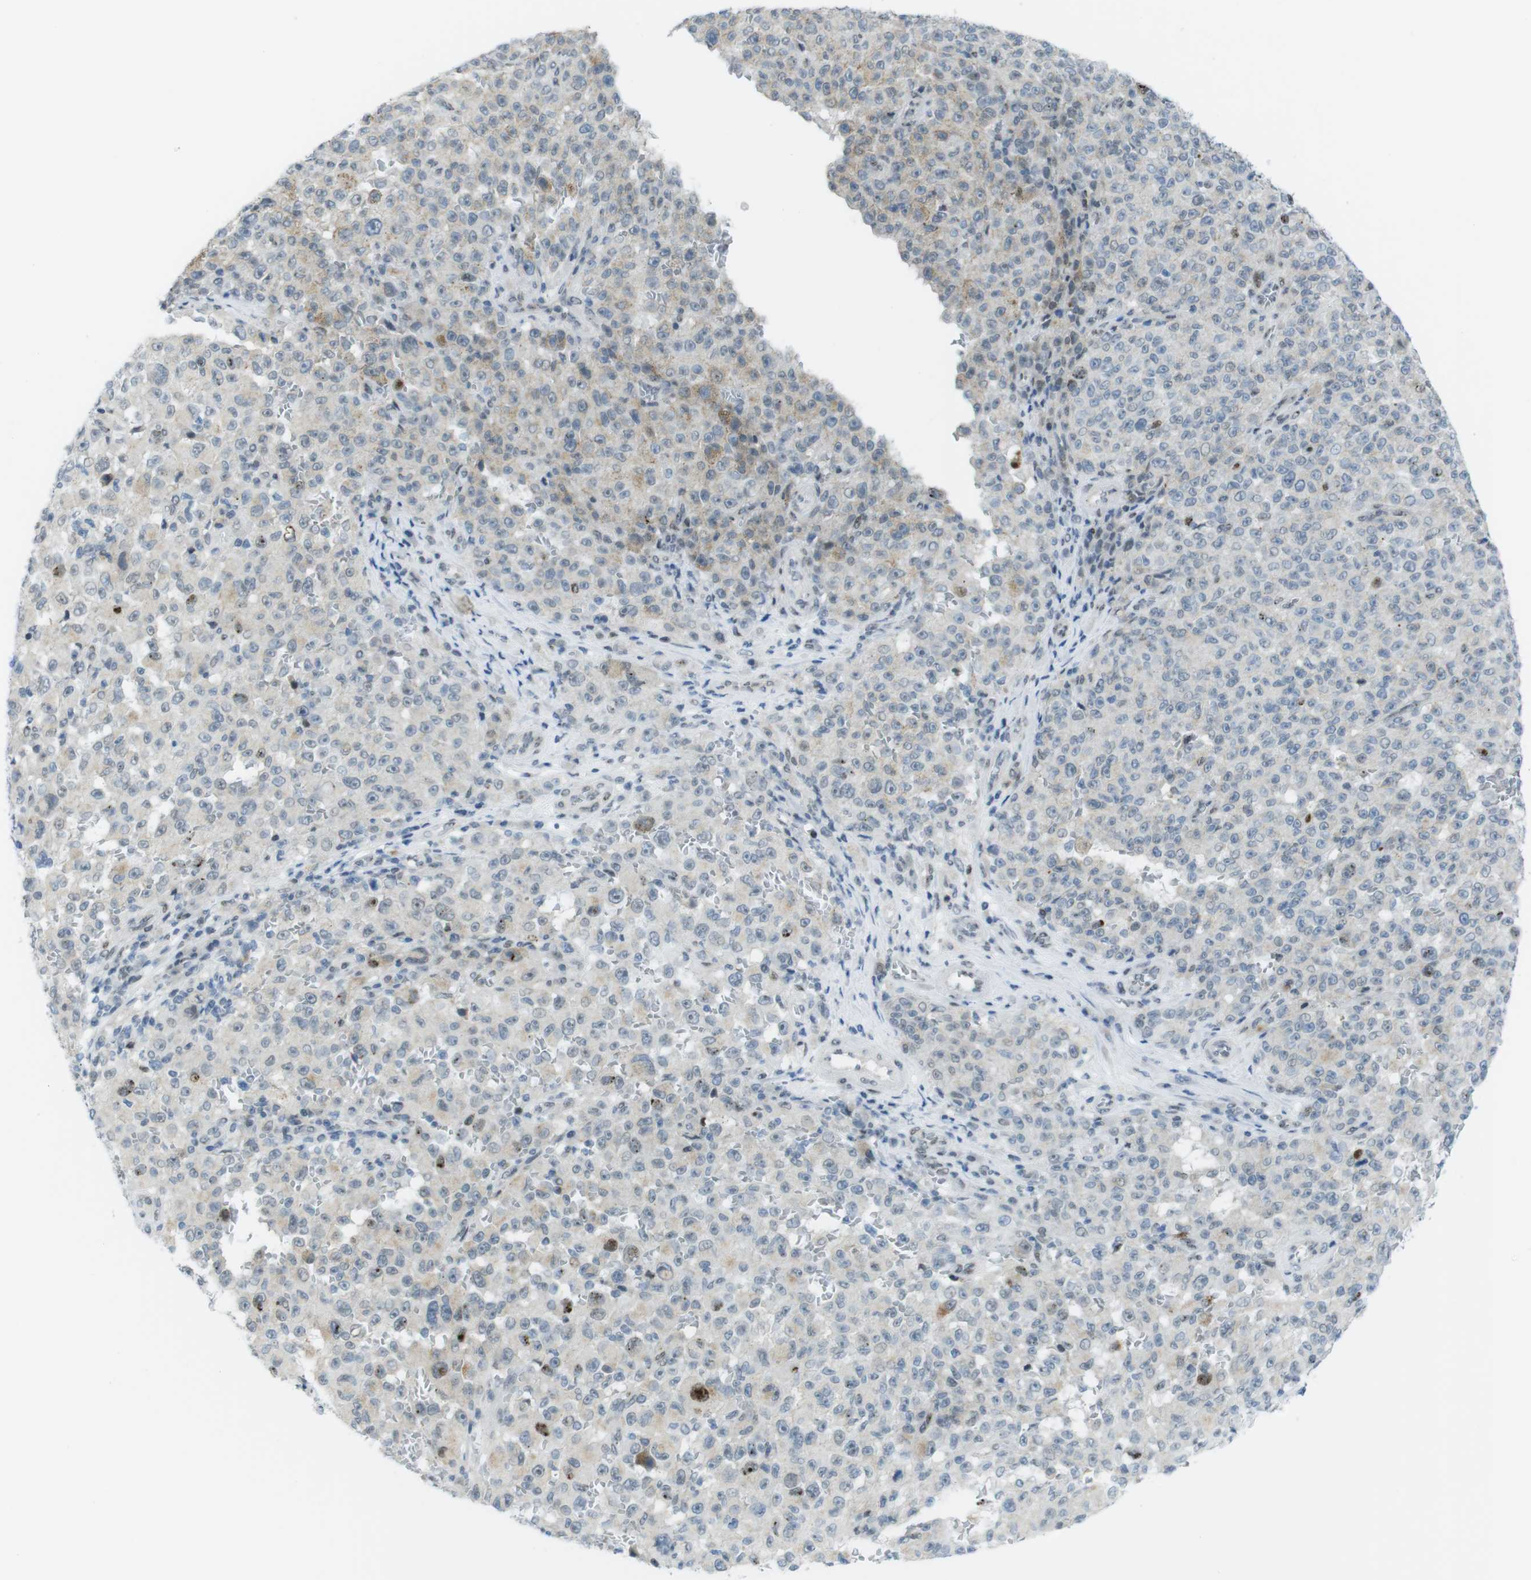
{"staining": {"intensity": "negative", "quantity": "none", "location": "none"}, "tissue": "melanoma", "cell_type": "Tumor cells", "image_type": "cancer", "snomed": [{"axis": "morphology", "description": "Malignant melanoma, NOS"}, {"axis": "topography", "description": "Skin"}], "caption": "IHC histopathology image of neoplastic tissue: melanoma stained with DAB (3,3'-diaminobenzidine) exhibits no significant protein expression in tumor cells.", "gene": "UBB", "patient": {"sex": "female", "age": 82}}